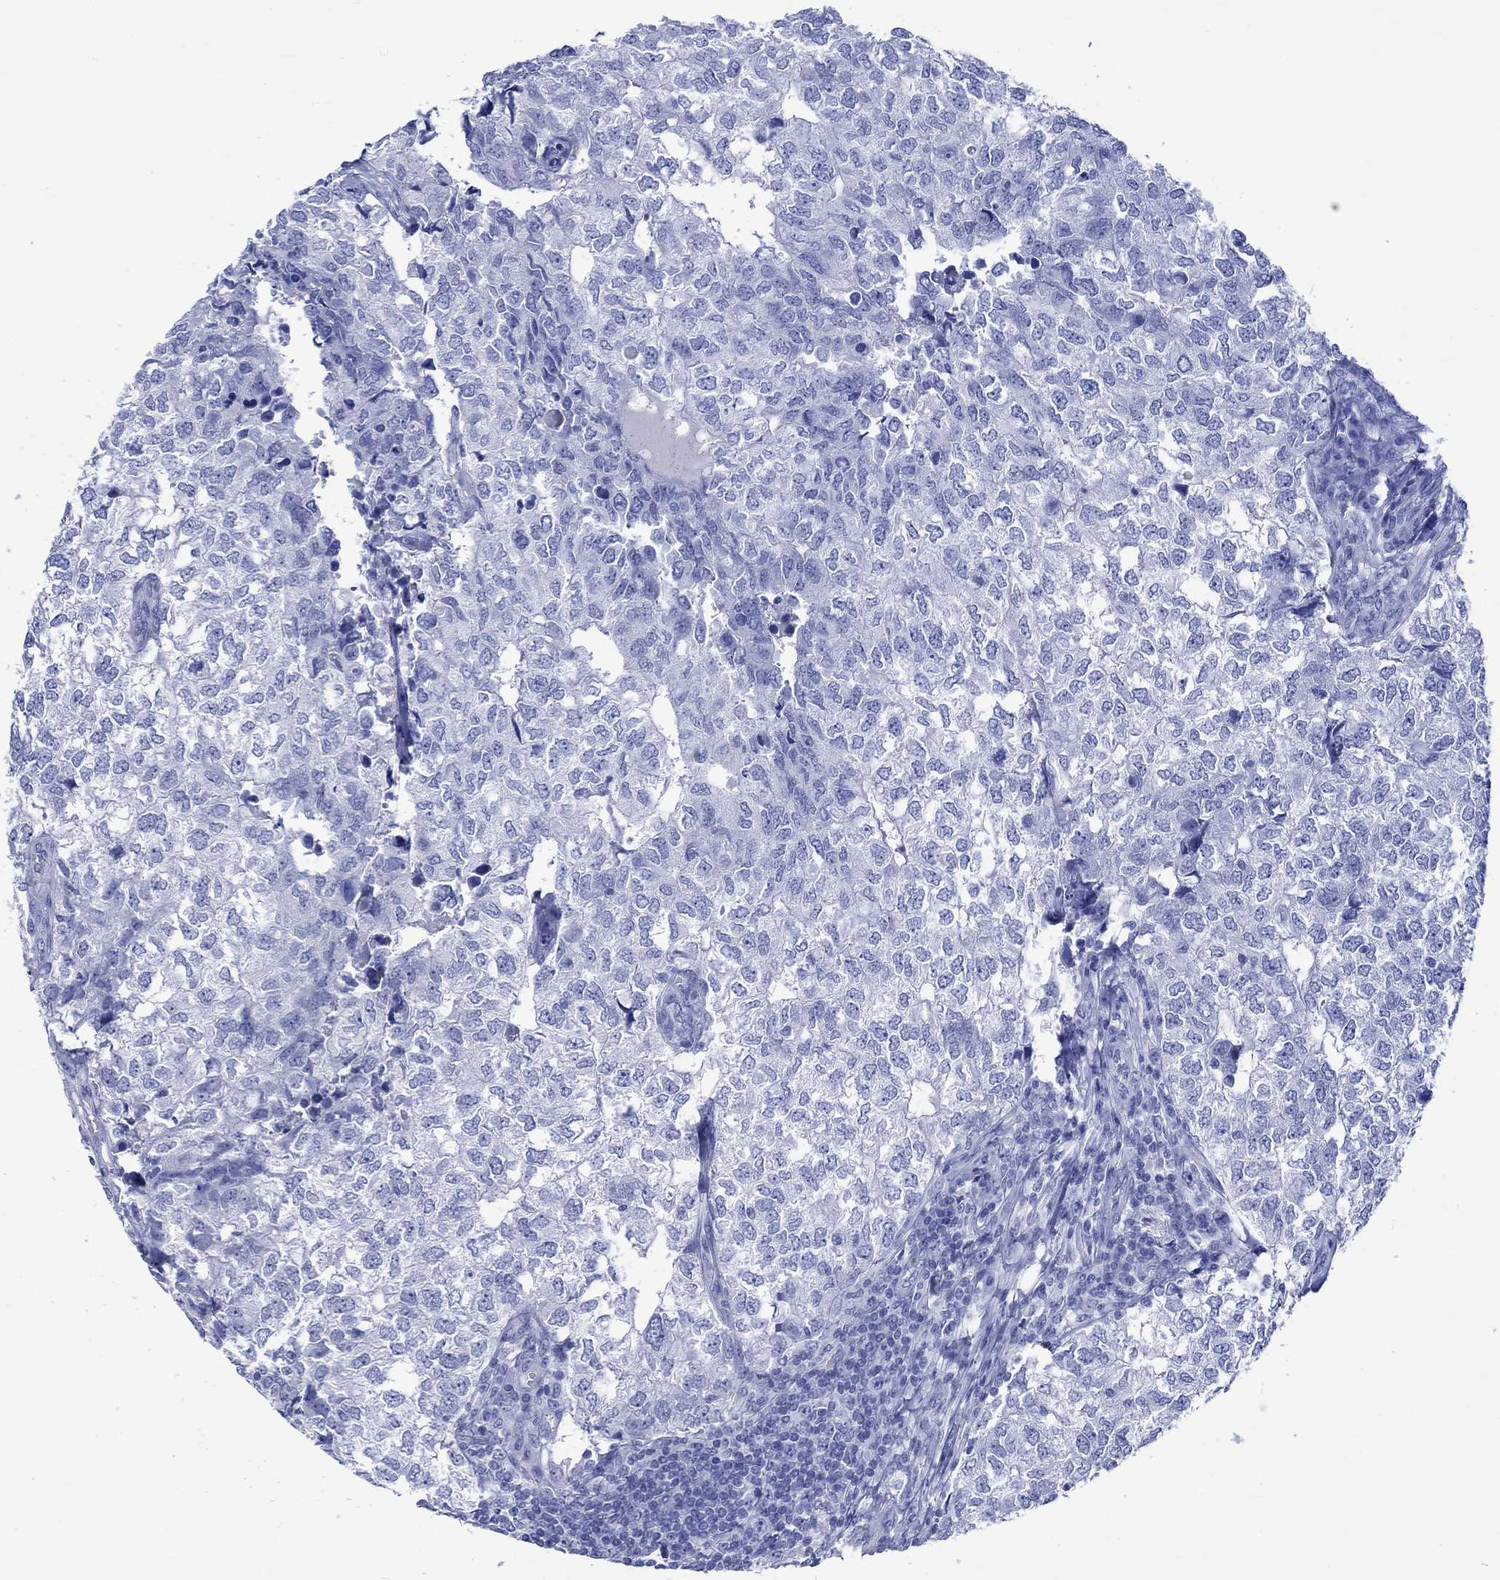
{"staining": {"intensity": "negative", "quantity": "none", "location": "none"}, "tissue": "breast cancer", "cell_type": "Tumor cells", "image_type": "cancer", "snomed": [{"axis": "morphology", "description": "Duct carcinoma"}, {"axis": "topography", "description": "Breast"}], "caption": "Tumor cells show no significant expression in breast intraductal carcinoma.", "gene": "KLHL33", "patient": {"sex": "female", "age": 30}}